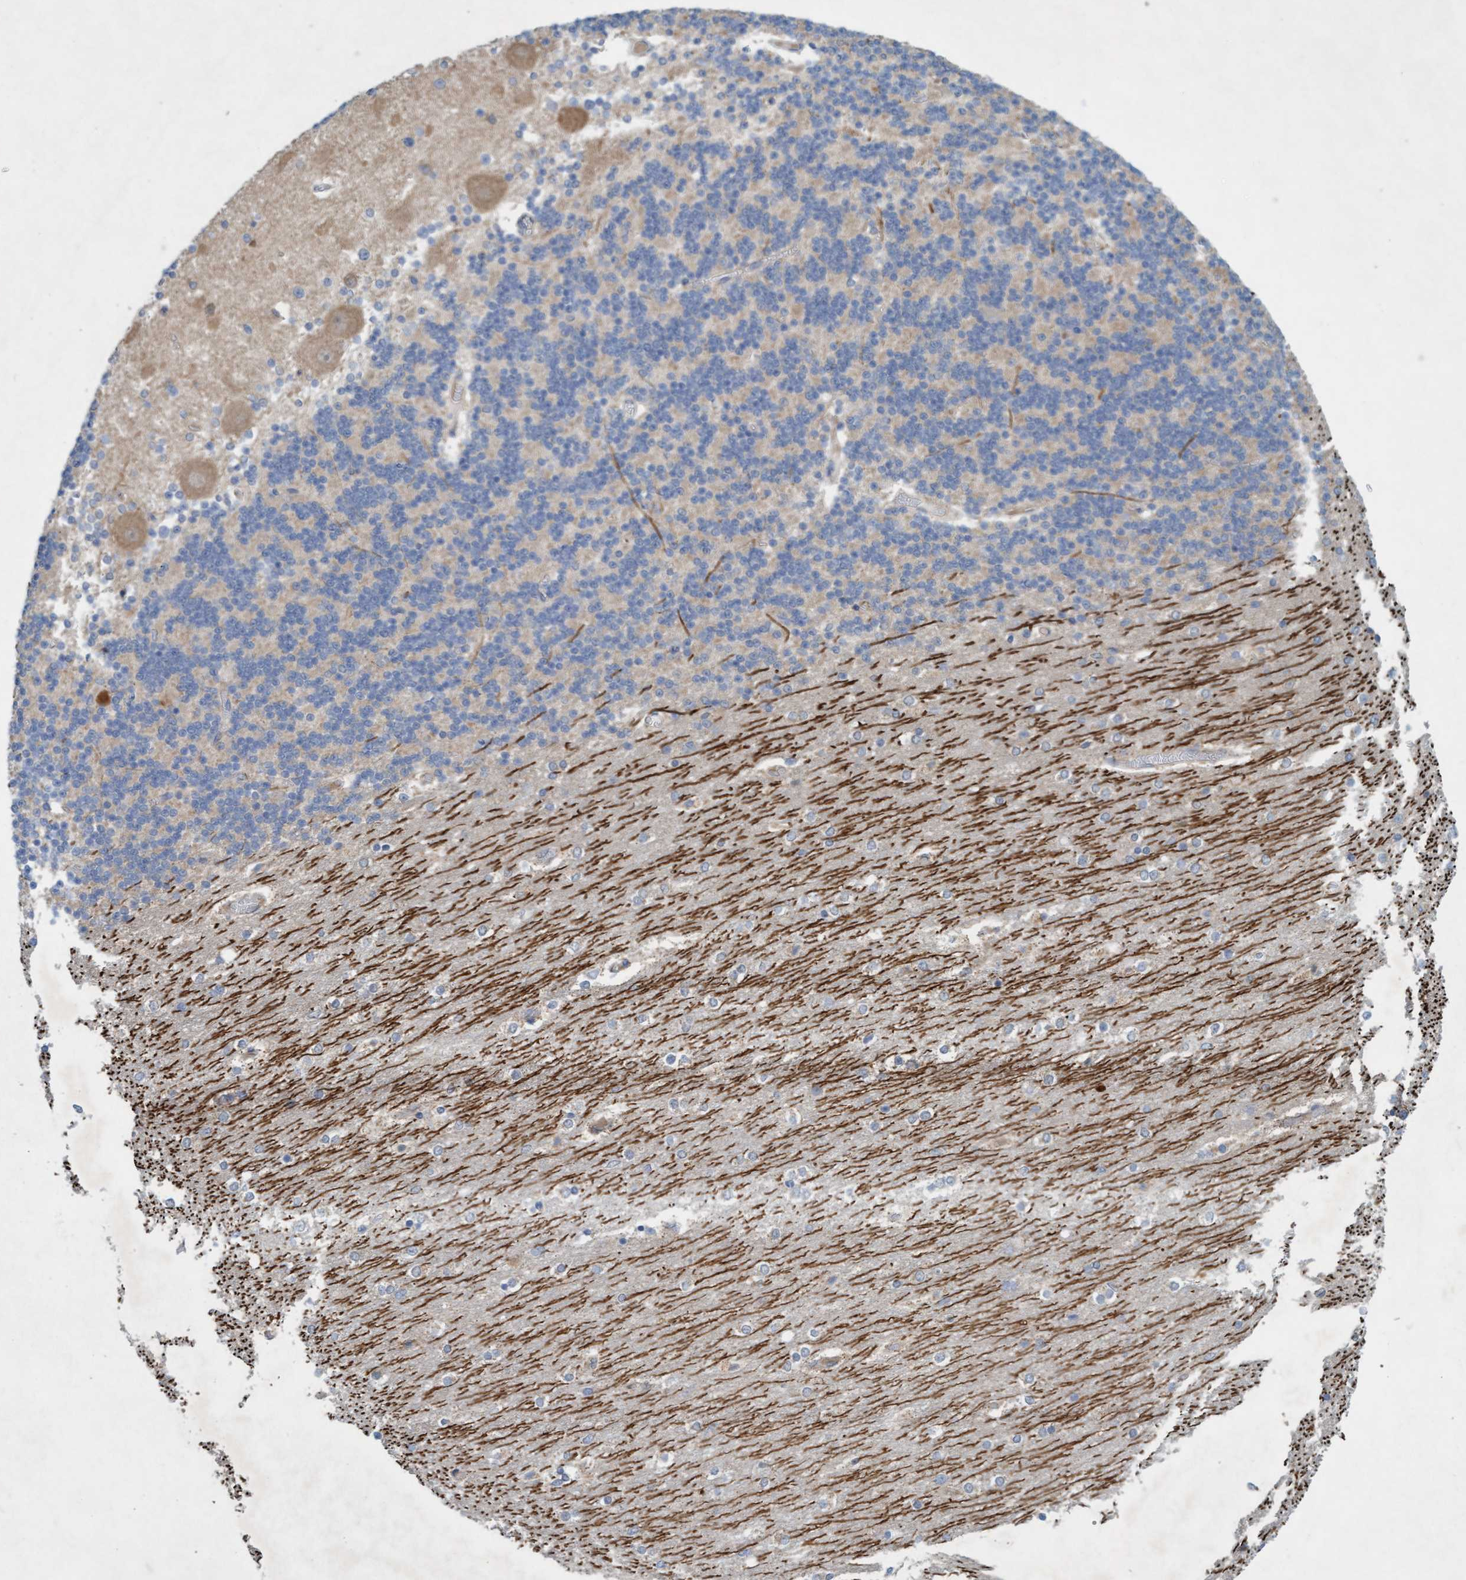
{"staining": {"intensity": "weak", "quantity": "25%-75%", "location": "cytoplasmic/membranous"}, "tissue": "cerebellum", "cell_type": "Cells in granular layer", "image_type": "normal", "snomed": [{"axis": "morphology", "description": "Normal tissue, NOS"}, {"axis": "topography", "description": "Cerebellum"}], "caption": "The micrograph shows immunohistochemical staining of normal cerebellum. There is weak cytoplasmic/membranous positivity is identified in about 25%-75% of cells in granular layer.", "gene": "DDHD2", "patient": {"sex": "female", "age": 54}}